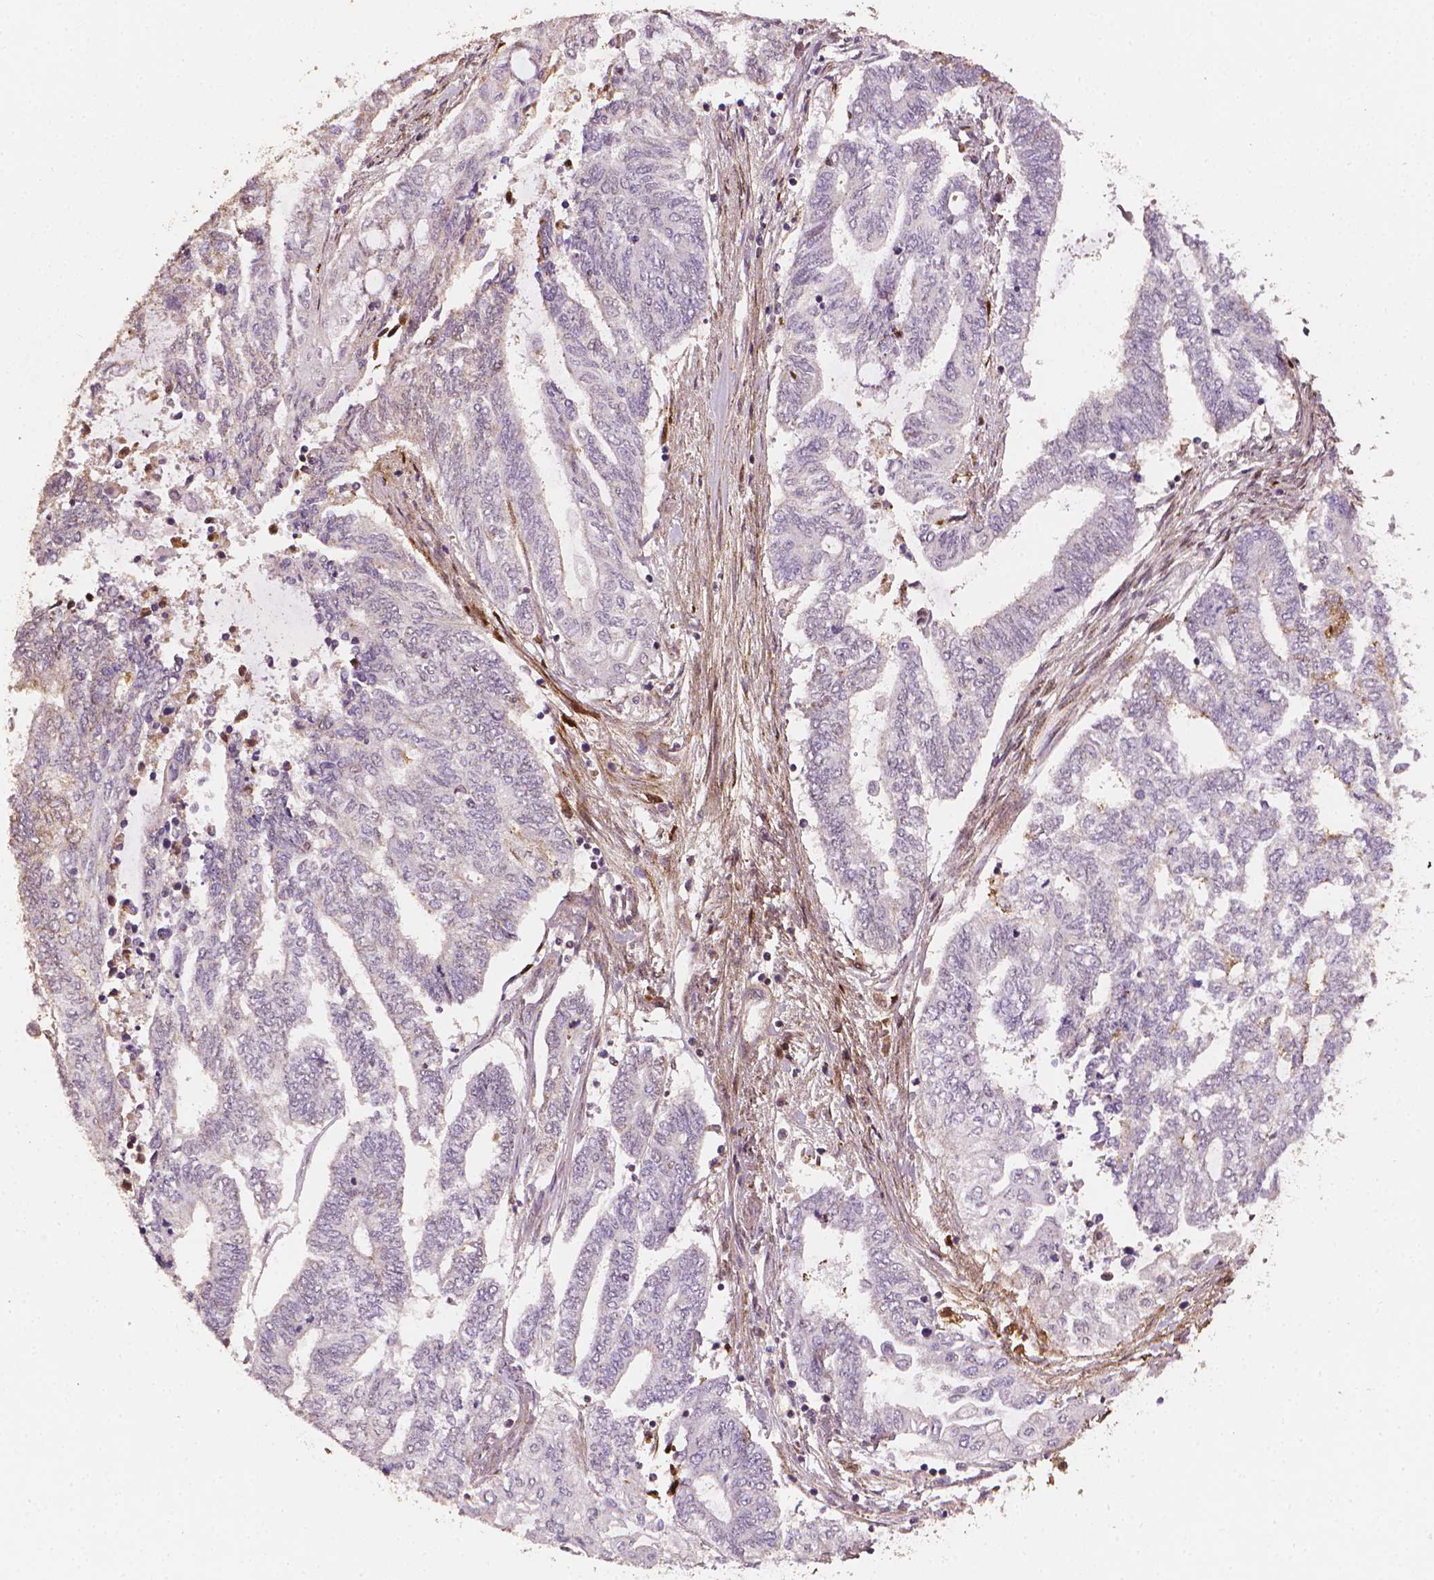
{"staining": {"intensity": "negative", "quantity": "none", "location": "none"}, "tissue": "endometrial cancer", "cell_type": "Tumor cells", "image_type": "cancer", "snomed": [{"axis": "morphology", "description": "Adenocarcinoma, NOS"}, {"axis": "topography", "description": "Uterus"}, {"axis": "topography", "description": "Endometrium"}], "caption": "Endometrial adenocarcinoma was stained to show a protein in brown. There is no significant positivity in tumor cells.", "gene": "DCN", "patient": {"sex": "female", "age": 70}}